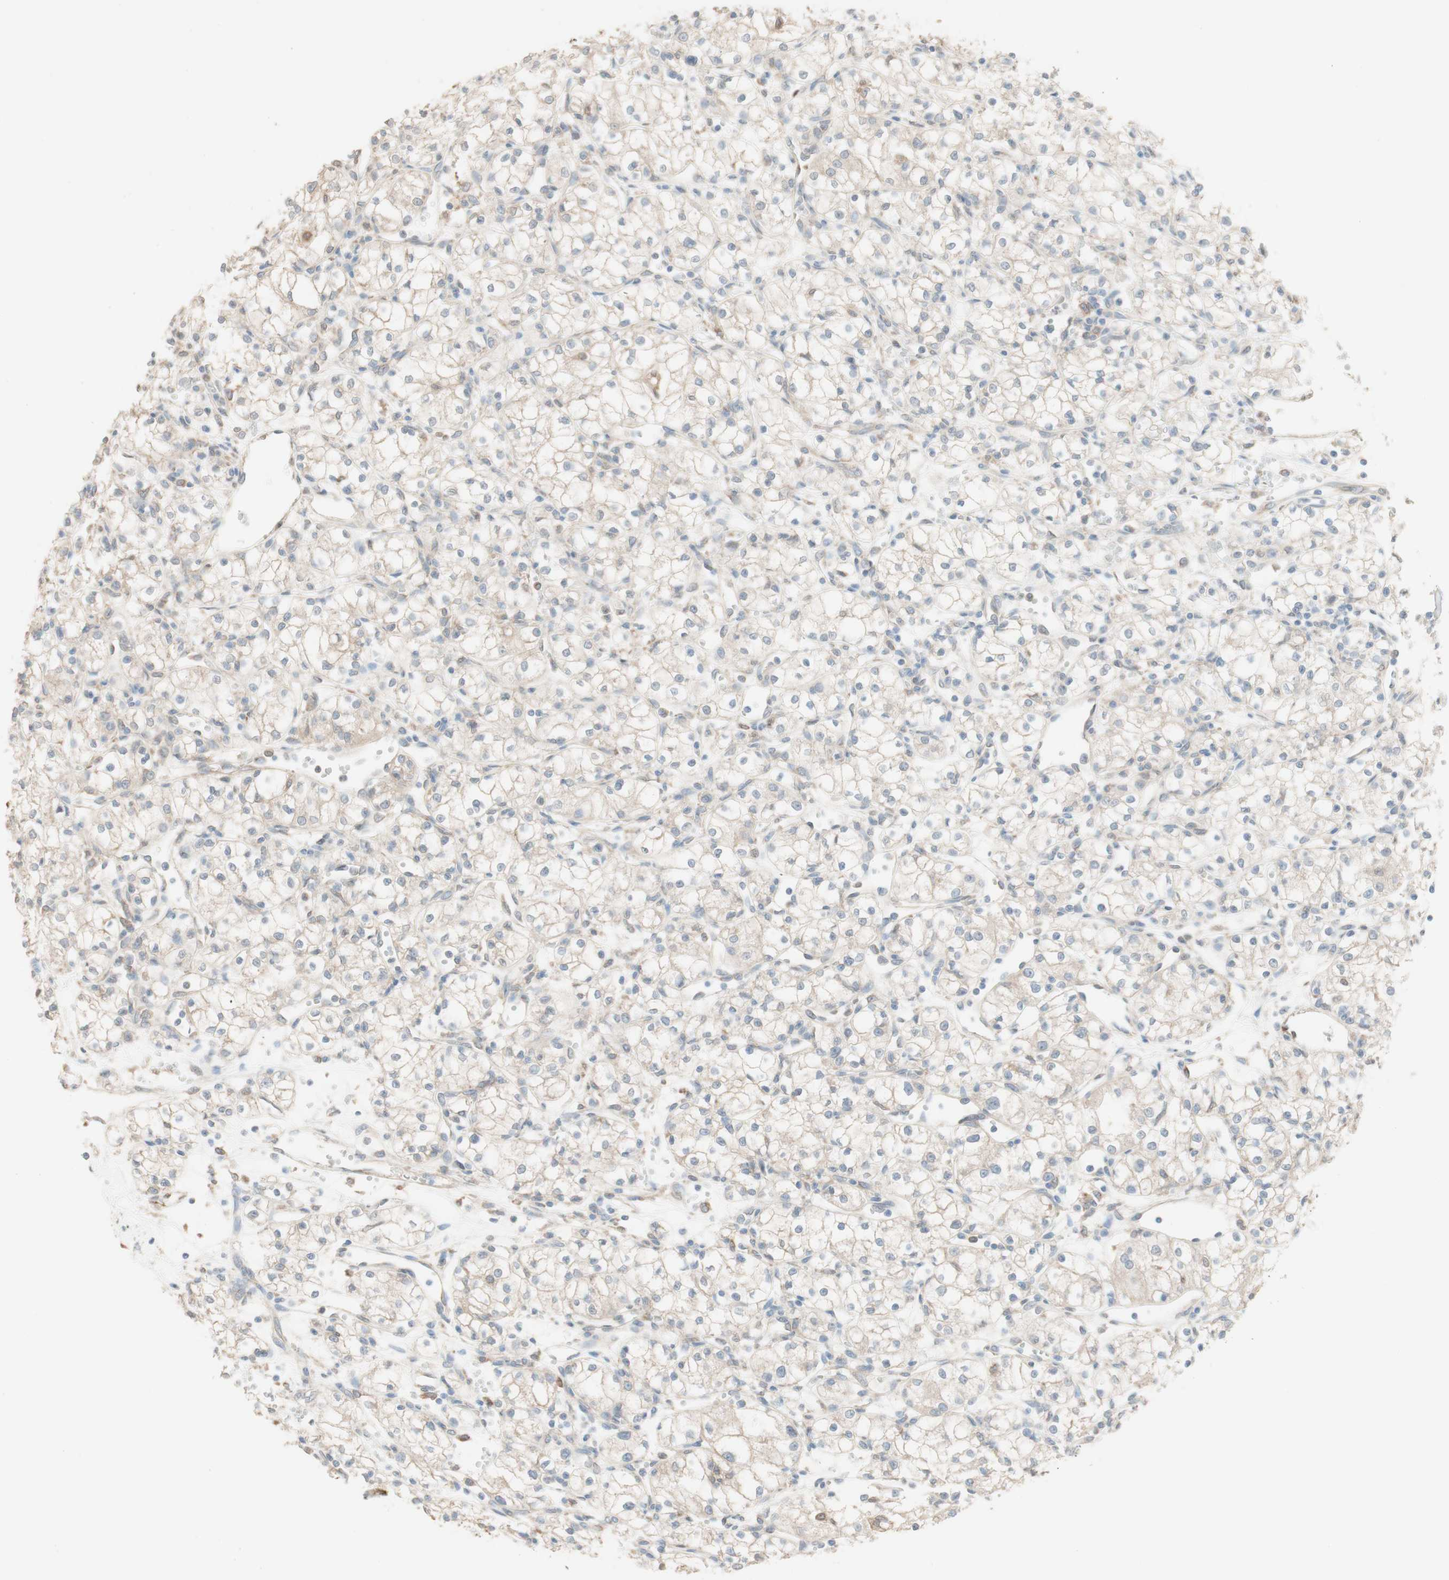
{"staining": {"intensity": "weak", "quantity": "25%-75%", "location": "cytoplasmic/membranous"}, "tissue": "renal cancer", "cell_type": "Tumor cells", "image_type": "cancer", "snomed": [{"axis": "morphology", "description": "Normal tissue, NOS"}, {"axis": "morphology", "description": "Adenocarcinoma, NOS"}, {"axis": "topography", "description": "Kidney"}], "caption": "Weak cytoplasmic/membranous expression is present in approximately 25%-75% of tumor cells in renal adenocarcinoma.", "gene": "COMT", "patient": {"sex": "male", "age": 59}}